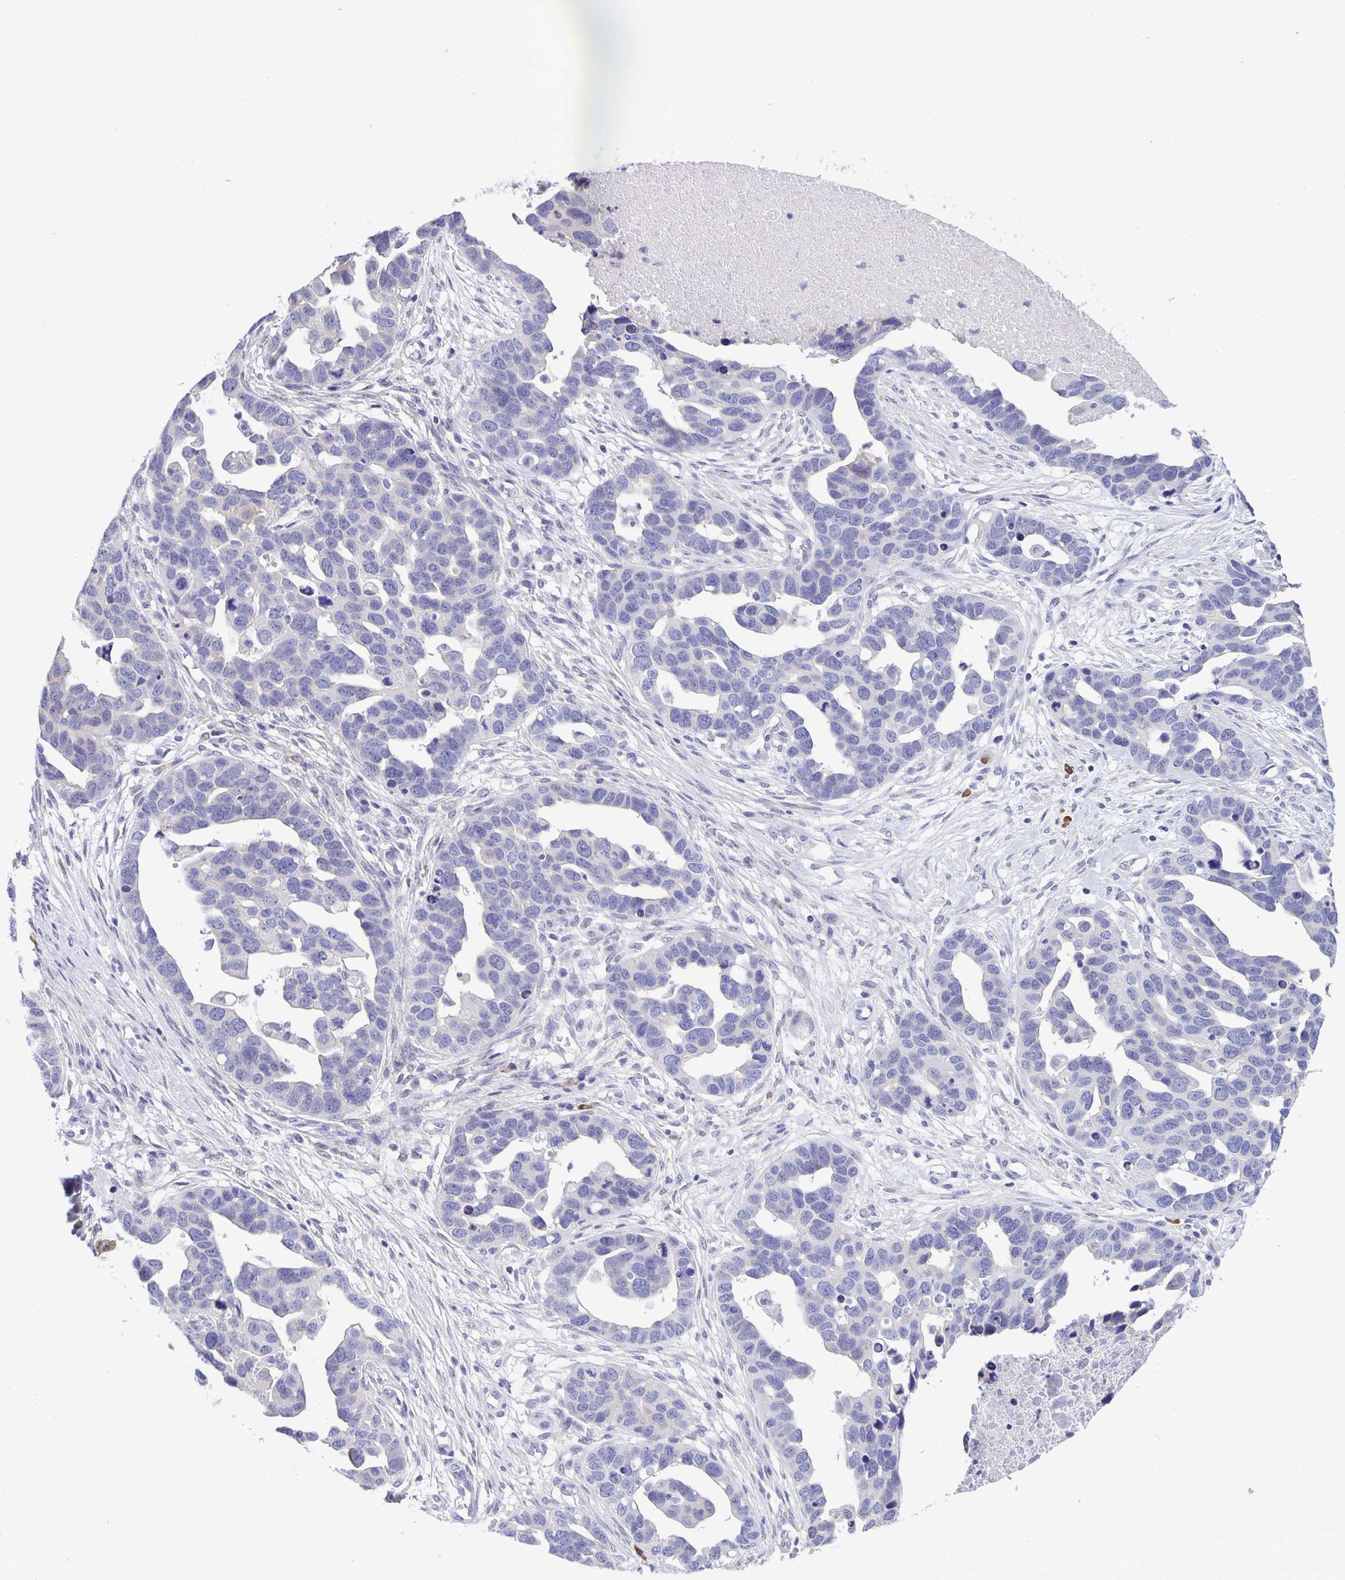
{"staining": {"intensity": "negative", "quantity": "none", "location": "none"}, "tissue": "ovarian cancer", "cell_type": "Tumor cells", "image_type": "cancer", "snomed": [{"axis": "morphology", "description": "Cystadenocarcinoma, serous, NOS"}, {"axis": "topography", "description": "Ovary"}], "caption": "There is no significant staining in tumor cells of serous cystadenocarcinoma (ovarian). Brightfield microscopy of immunohistochemistry (IHC) stained with DAB (3,3'-diaminobenzidine) (brown) and hematoxylin (blue), captured at high magnification.", "gene": "ERMN", "patient": {"sex": "female", "age": 54}}